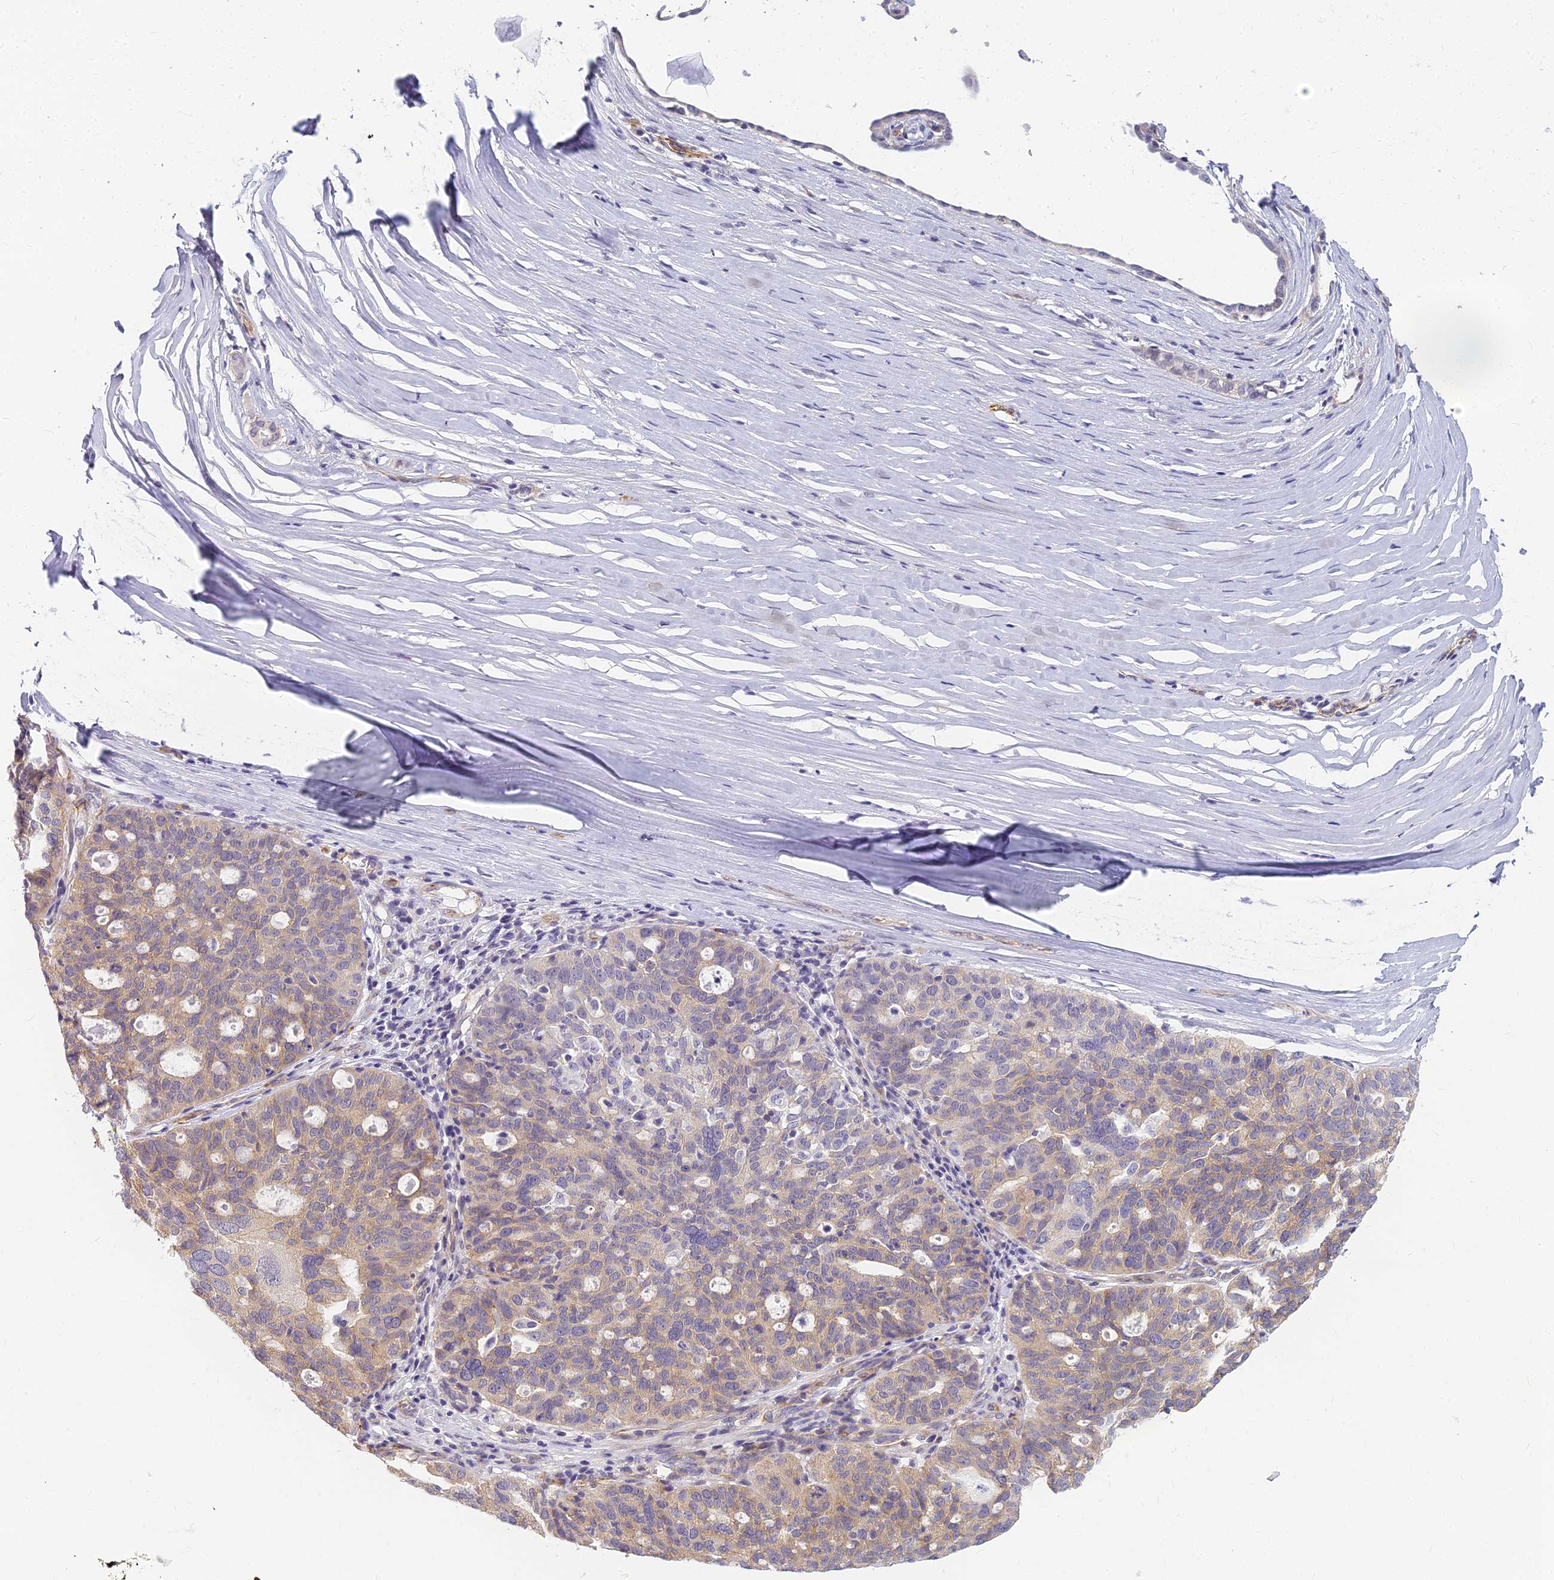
{"staining": {"intensity": "weak", "quantity": ">75%", "location": "cytoplasmic/membranous"}, "tissue": "ovarian cancer", "cell_type": "Tumor cells", "image_type": "cancer", "snomed": [{"axis": "morphology", "description": "Cystadenocarcinoma, serous, NOS"}, {"axis": "topography", "description": "Ovary"}], "caption": "DAB (3,3'-diaminobenzidine) immunohistochemical staining of human ovarian cancer exhibits weak cytoplasmic/membranous protein expression in approximately >75% of tumor cells. The staining was performed using DAB (3,3'-diaminobenzidine) to visualize the protein expression in brown, while the nuclei were stained in blue with hematoxylin (Magnification: 20x).", "gene": "RGL3", "patient": {"sex": "female", "age": 59}}